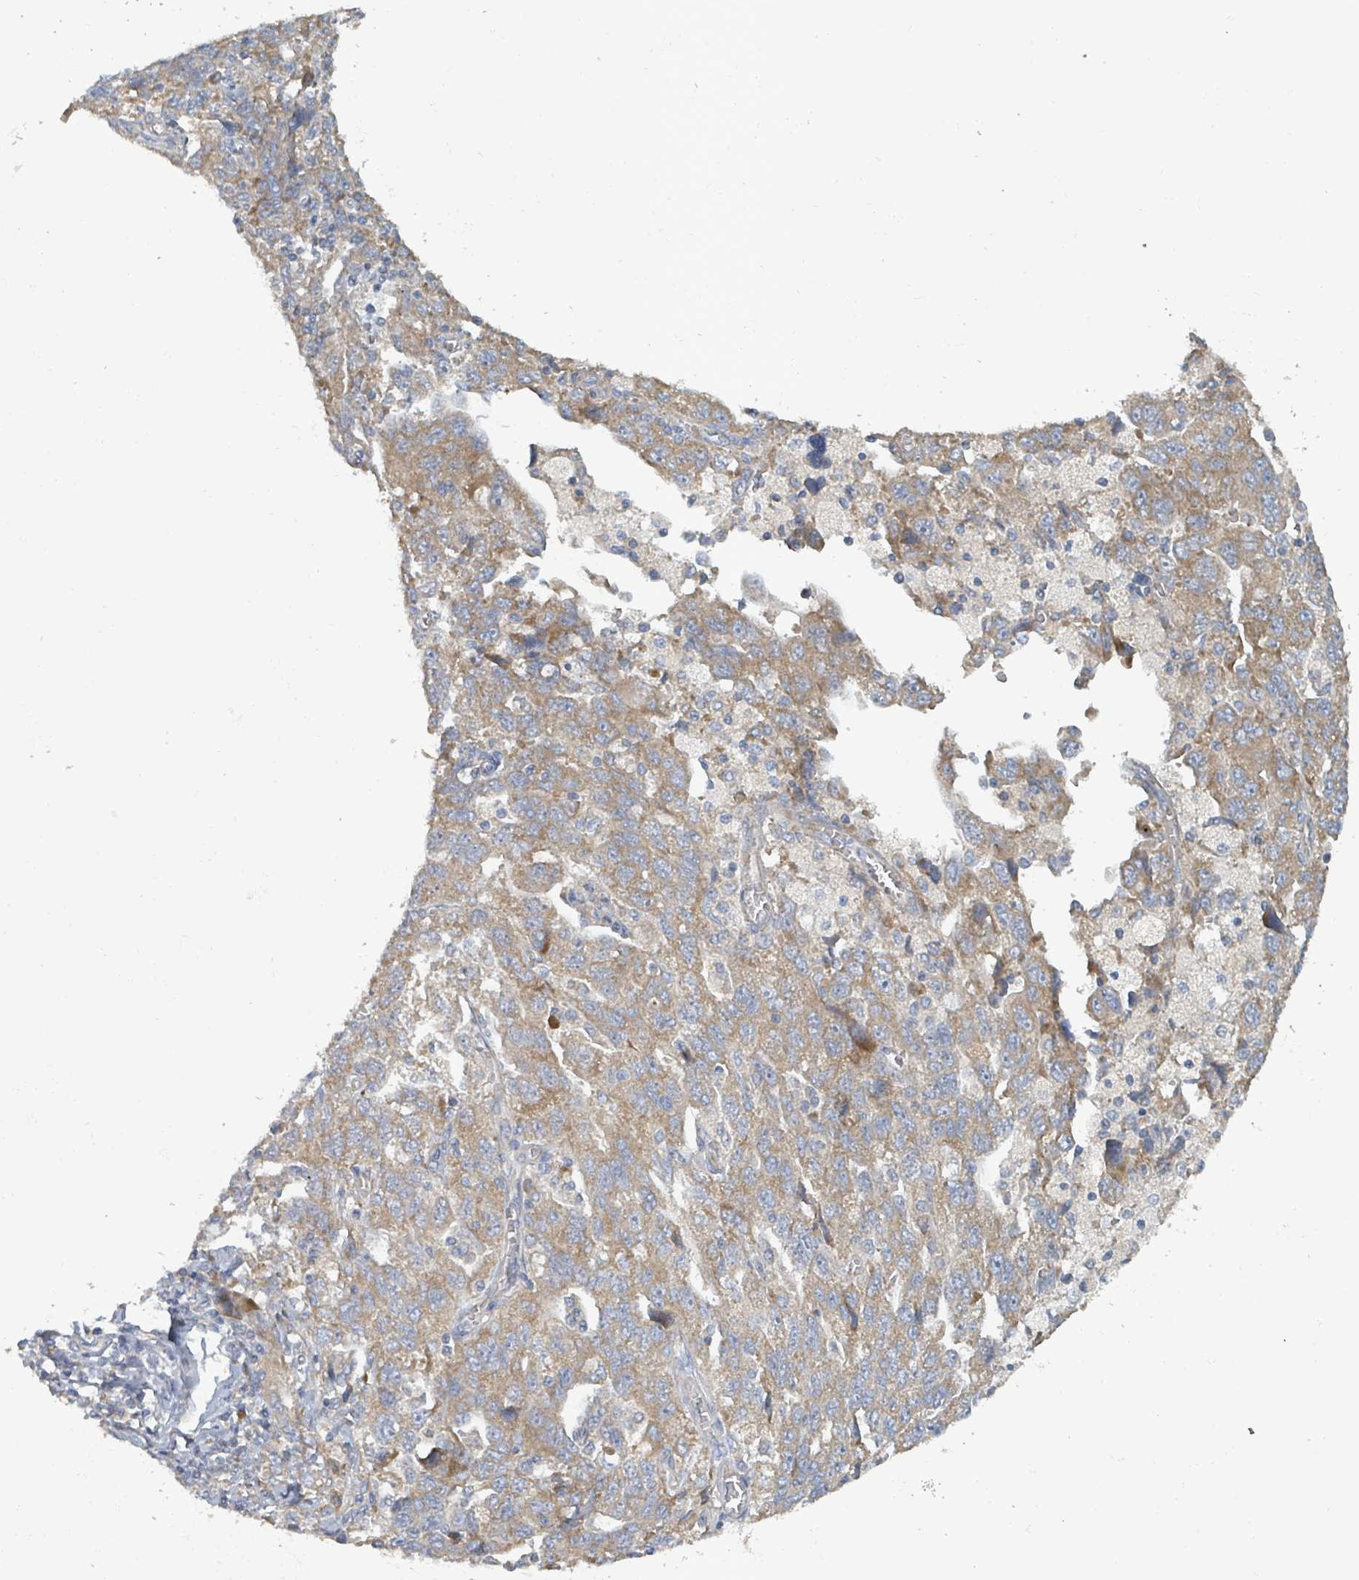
{"staining": {"intensity": "moderate", "quantity": ">75%", "location": "cytoplasmic/membranous"}, "tissue": "ovarian cancer", "cell_type": "Tumor cells", "image_type": "cancer", "snomed": [{"axis": "morphology", "description": "Carcinoma, NOS"}, {"axis": "morphology", "description": "Cystadenocarcinoma, serous, NOS"}, {"axis": "topography", "description": "Ovary"}], "caption": "Human ovarian serous cystadenocarcinoma stained with a protein marker shows moderate staining in tumor cells.", "gene": "RPL32", "patient": {"sex": "female", "age": 69}}